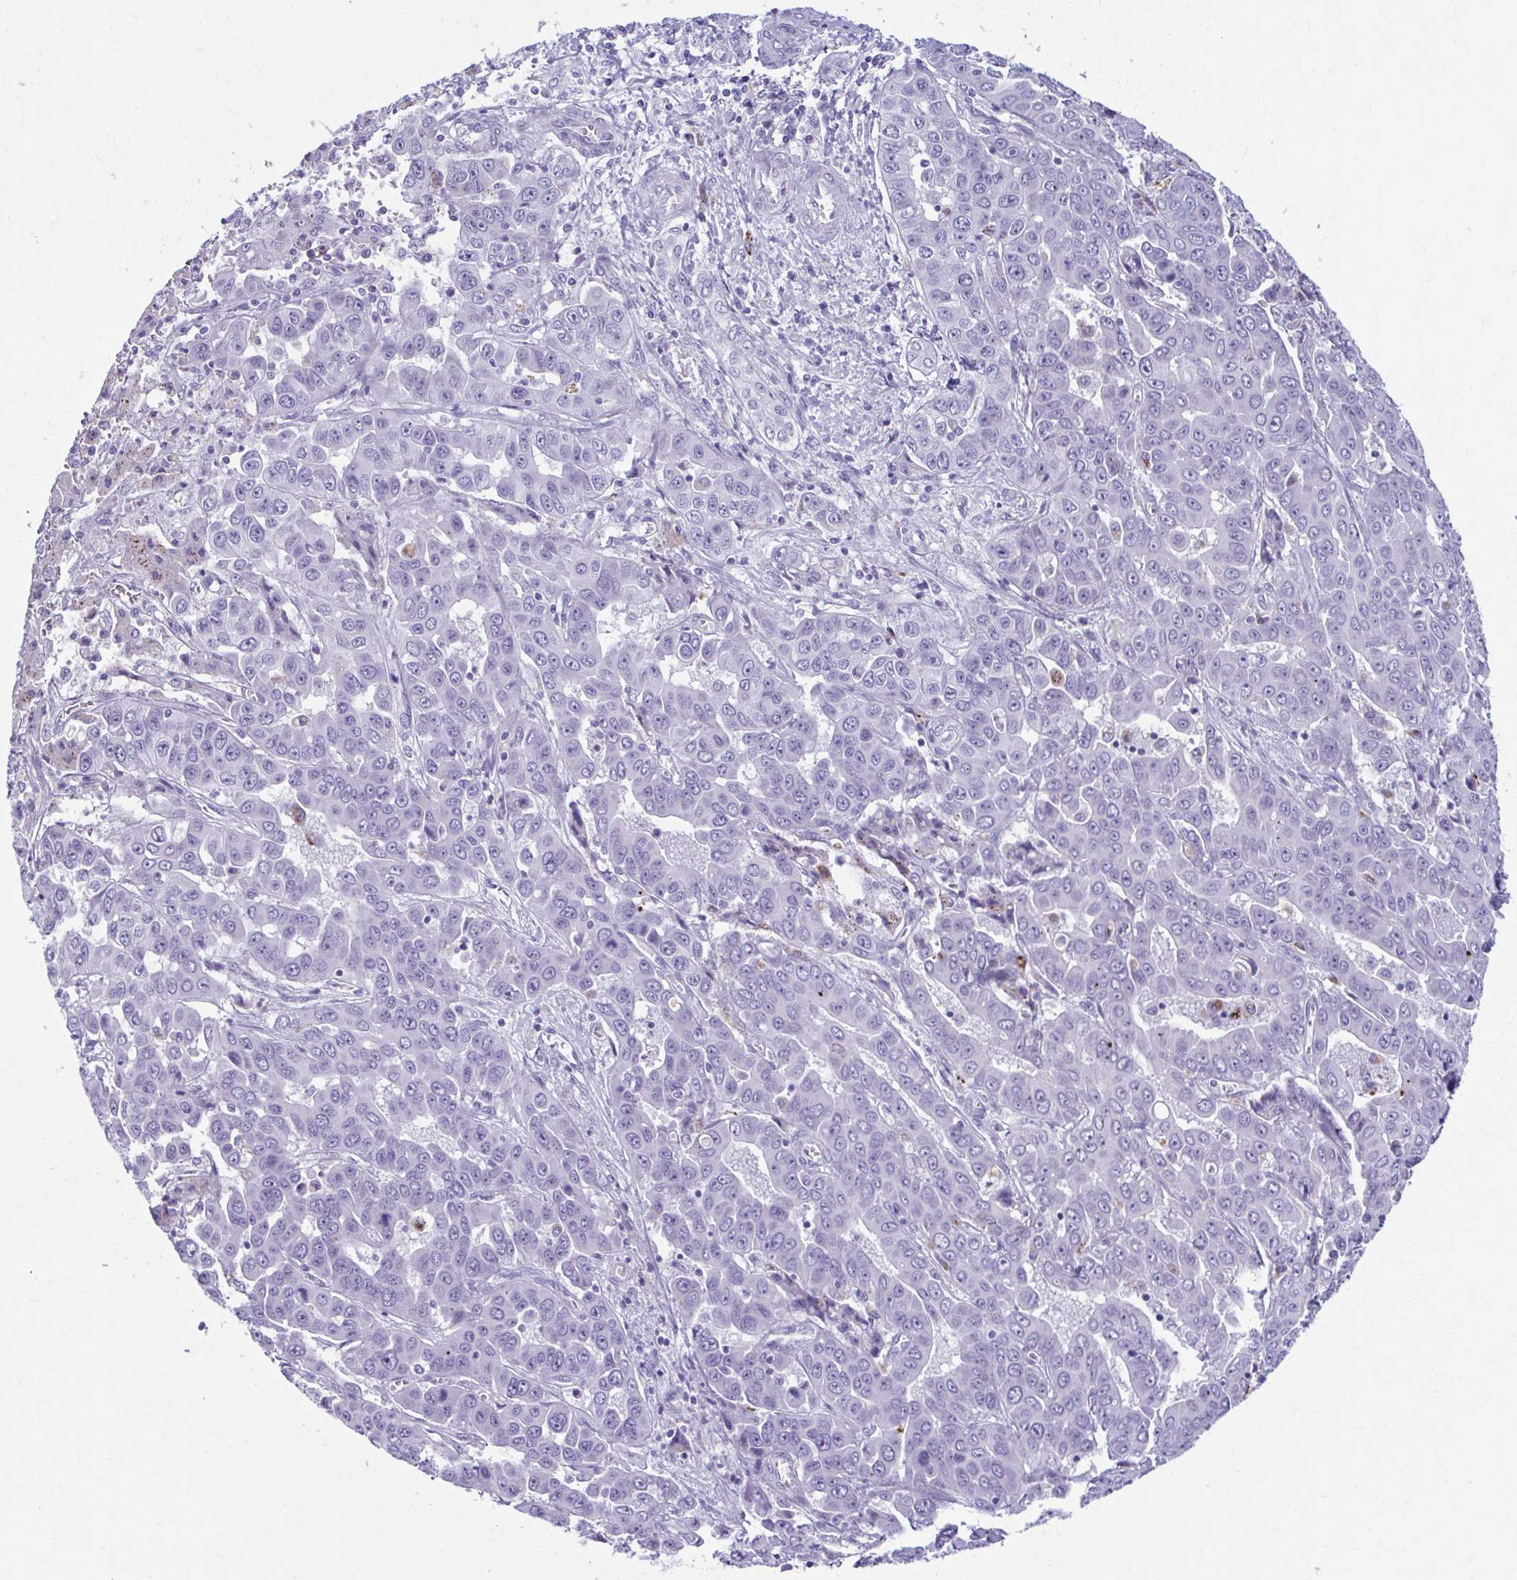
{"staining": {"intensity": "moderate", "quantity": "<25%", "location": "cytoplasmic/membranous"}, "tissue": "liver cancer", "cell_type": "Tumor cells", "image_type": "cancer", "snomed": [{"axis": "morphology", "description": "Cholangiocarcinoma"}, {"axis": "topography", "description": "Liver"}], "caption": "The photomicrograph displays a brown stain indicating the presence of a protein in the cytoplasmic/membranous of tumor cells in liver cancer (cholangiocarcinoma). The staining was performed using DAB (3,3'-diaminobenzidine), with brown indicating positive protein expression. Nuclei are stained blue with hematoxylin.", "gene": "C12orf71", "patient": {"sex": "female", "age": 52}}